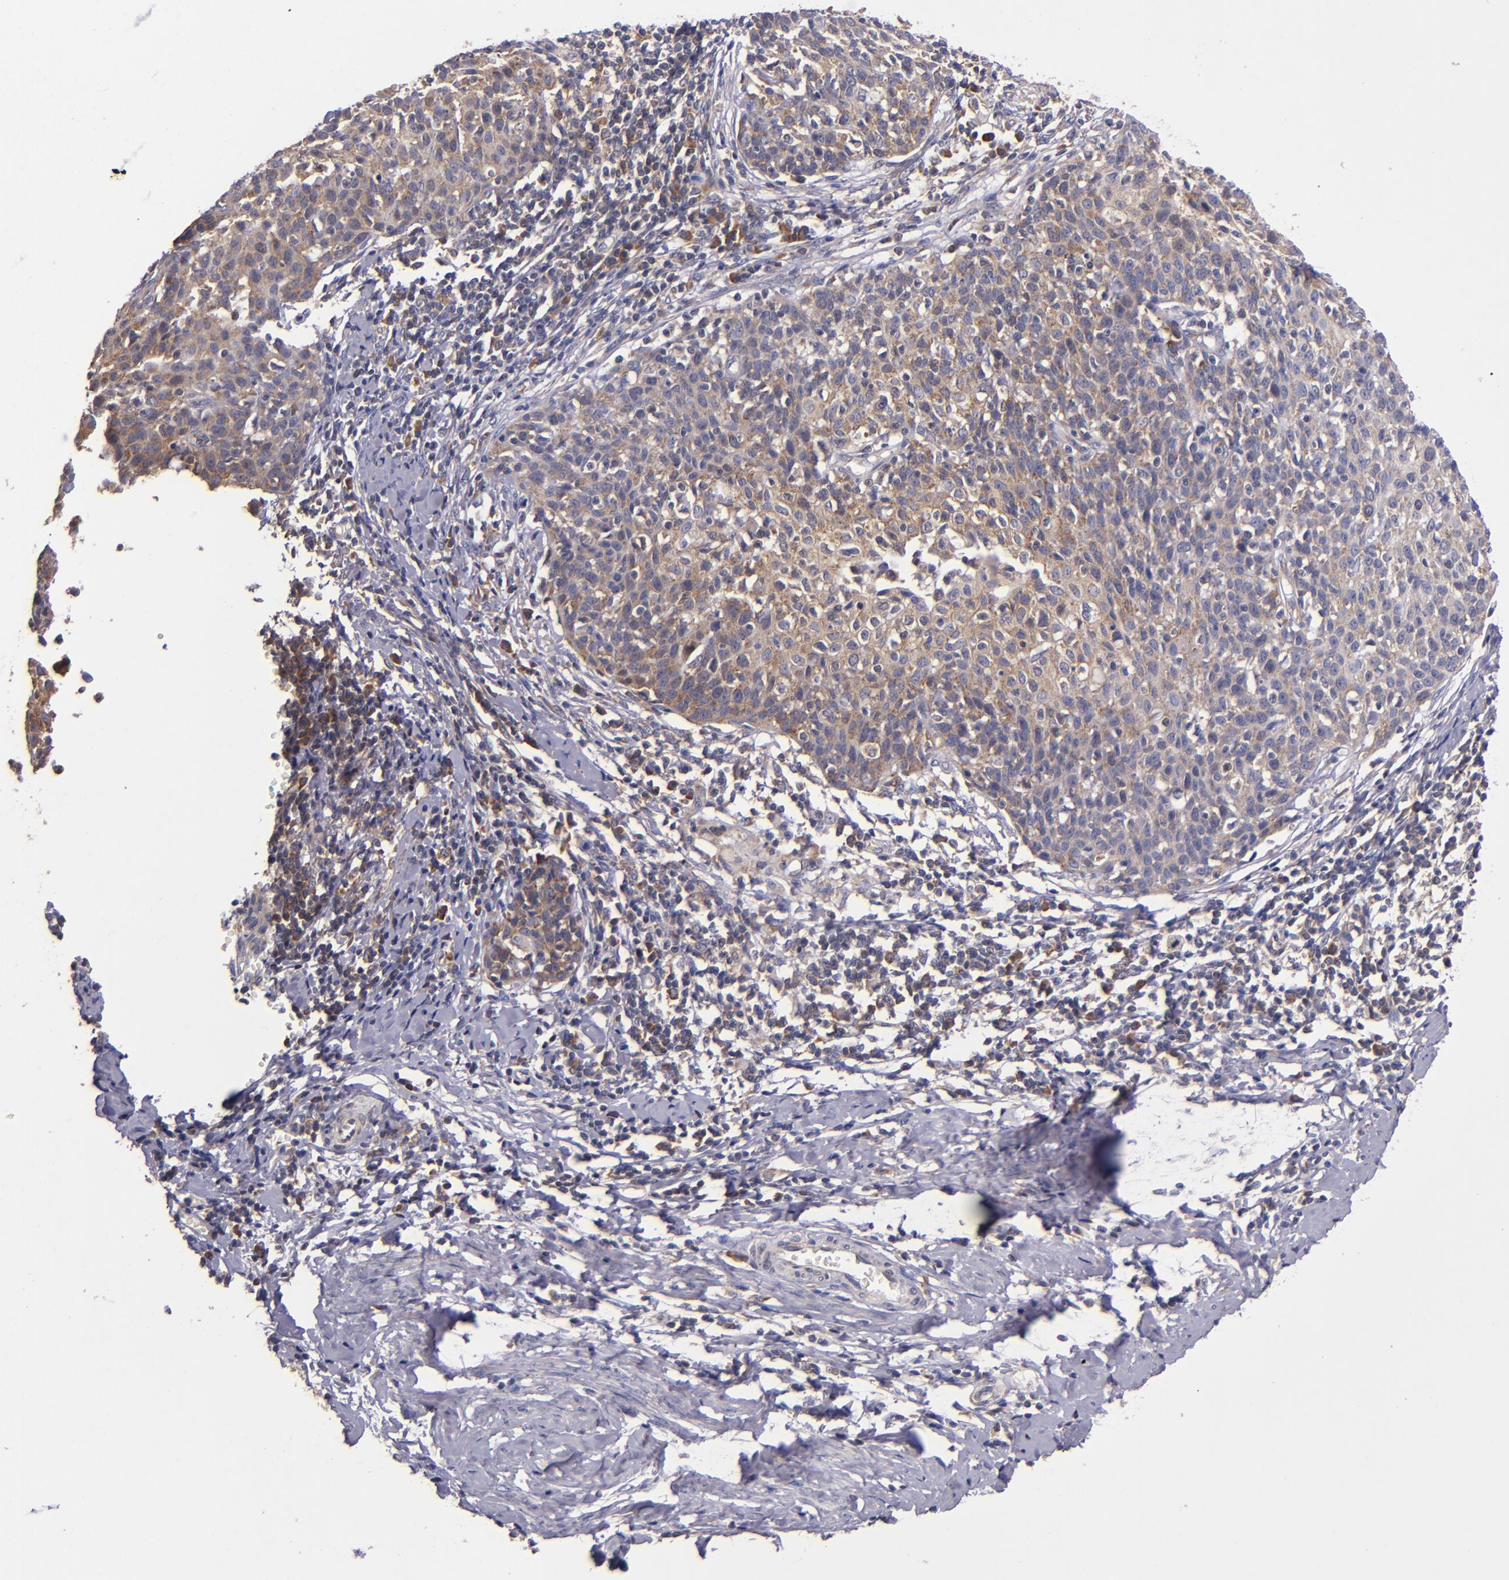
{"staining": {"intensity": "moderate", "quantity": ">75%", "location": "cytoplasmic/membranous"}, "tissue": "cervical cancer", "cell_type": "Tumor cells", "image_type": "cancer", "snomed": [{"axis": "morphology", "description": "Squamous cell carcinoma, NOS"}, {"axis": "topography", "description": "Cervix"}], "caption": "Immunohistochemistry (IHC) (DAB) staining of cervical squamous cell carcinoma demonstrates moderate cytoplasmic/membranous protein positivity in about >75% of tumor cells.", "gene": "EIF4ENIF1", "patient": {"sex": "female", "age": 38}}